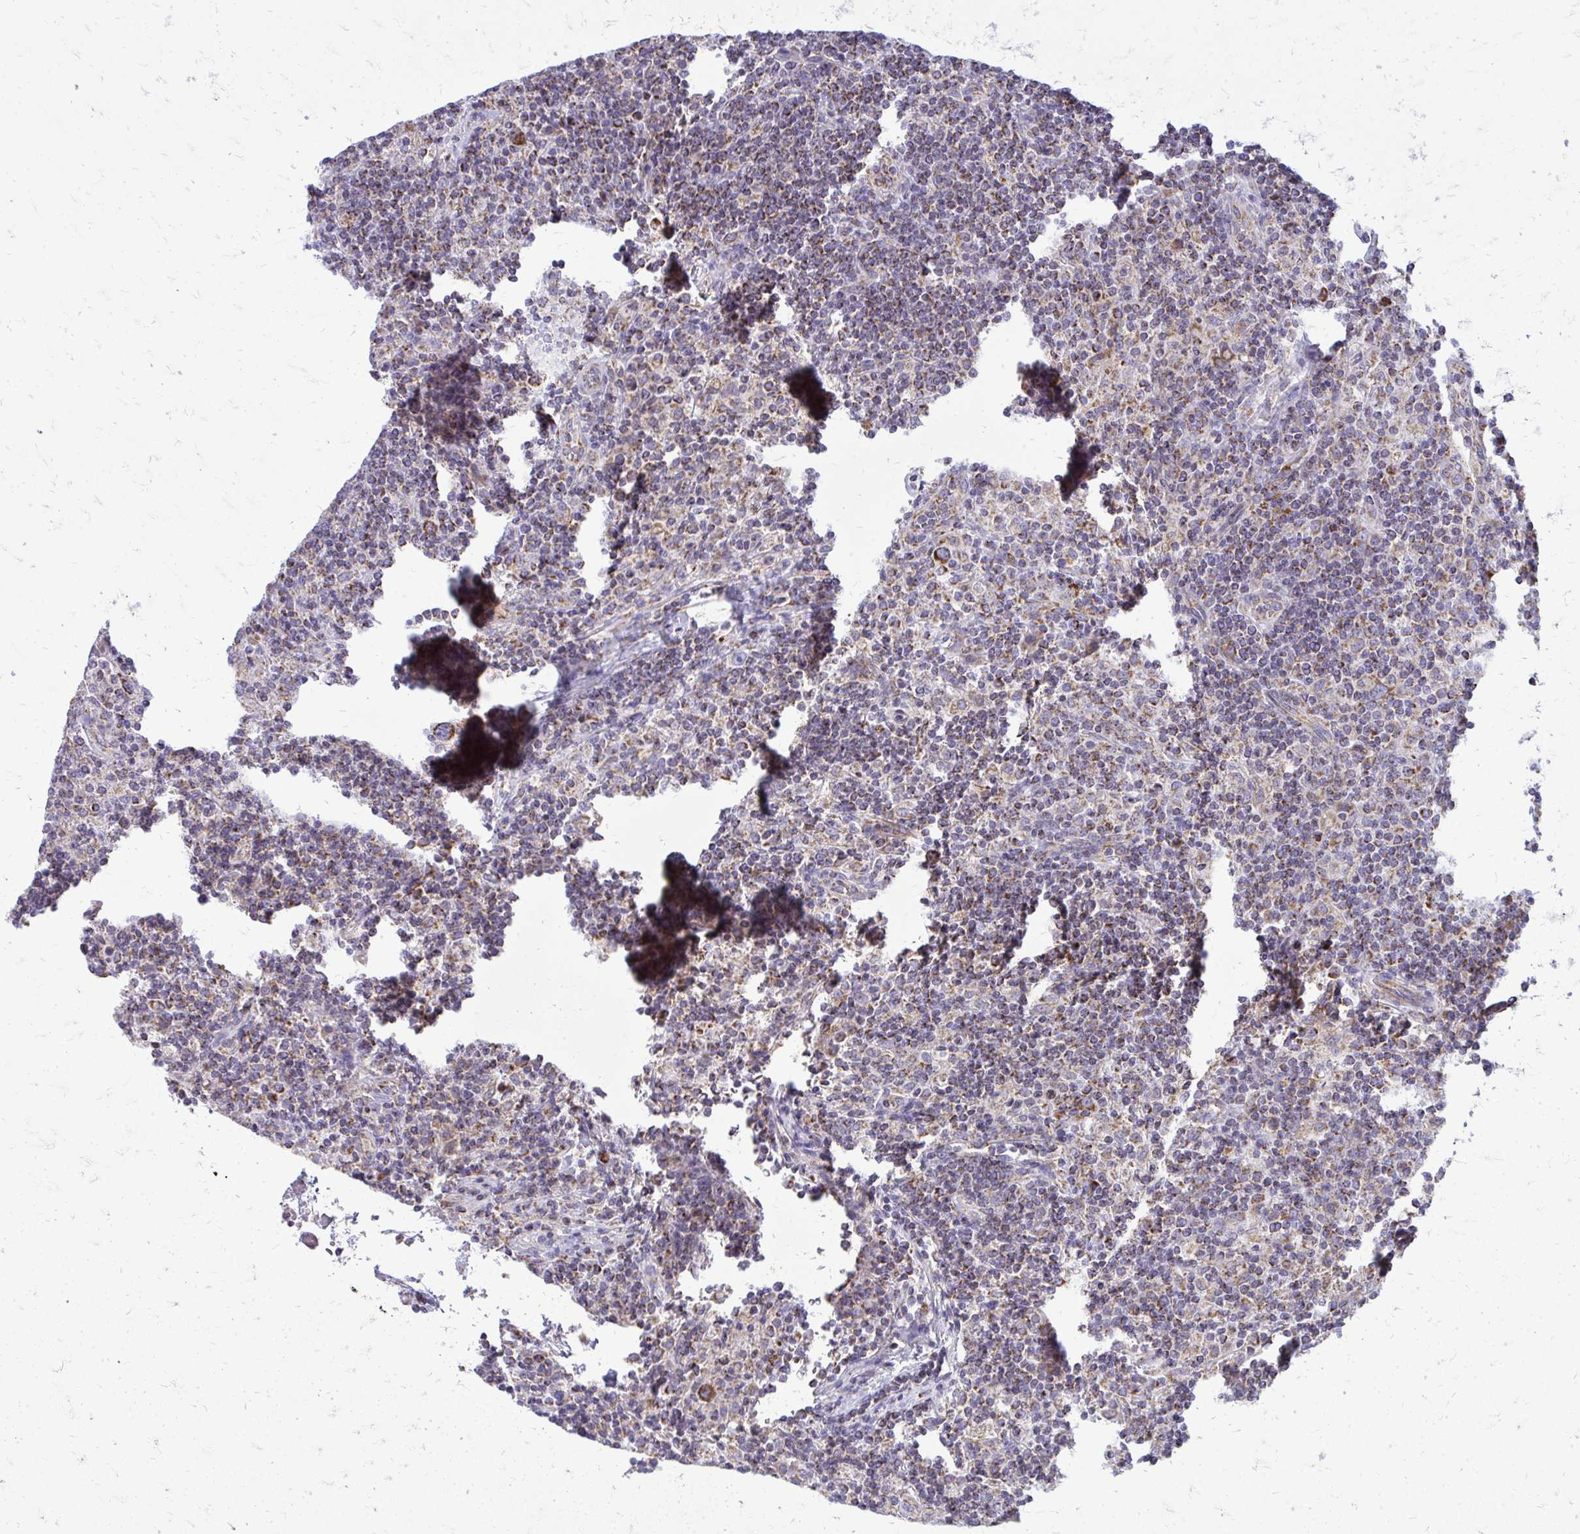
{"staining": {"intensity": "strong", "quantity": ">75%", "location": "cytoplasmic/membranous"}, "tissue": "lymphoma", "cell_type": "Tumor cells", "image_type": "cancer", "snomed": [{"axis": "morphology", "description": "Hodgkin's disease, NOS"}, {"axis": "topography", "description": "Lymph node"}], "caption": "A high amount of strong cytoplasmic/membranous expression is seen in approximately >75% of tumor cells in Hodgkin's disease tissue.", "gene": "IFIT1", "patient": {"sex": "male", "age": 70}}